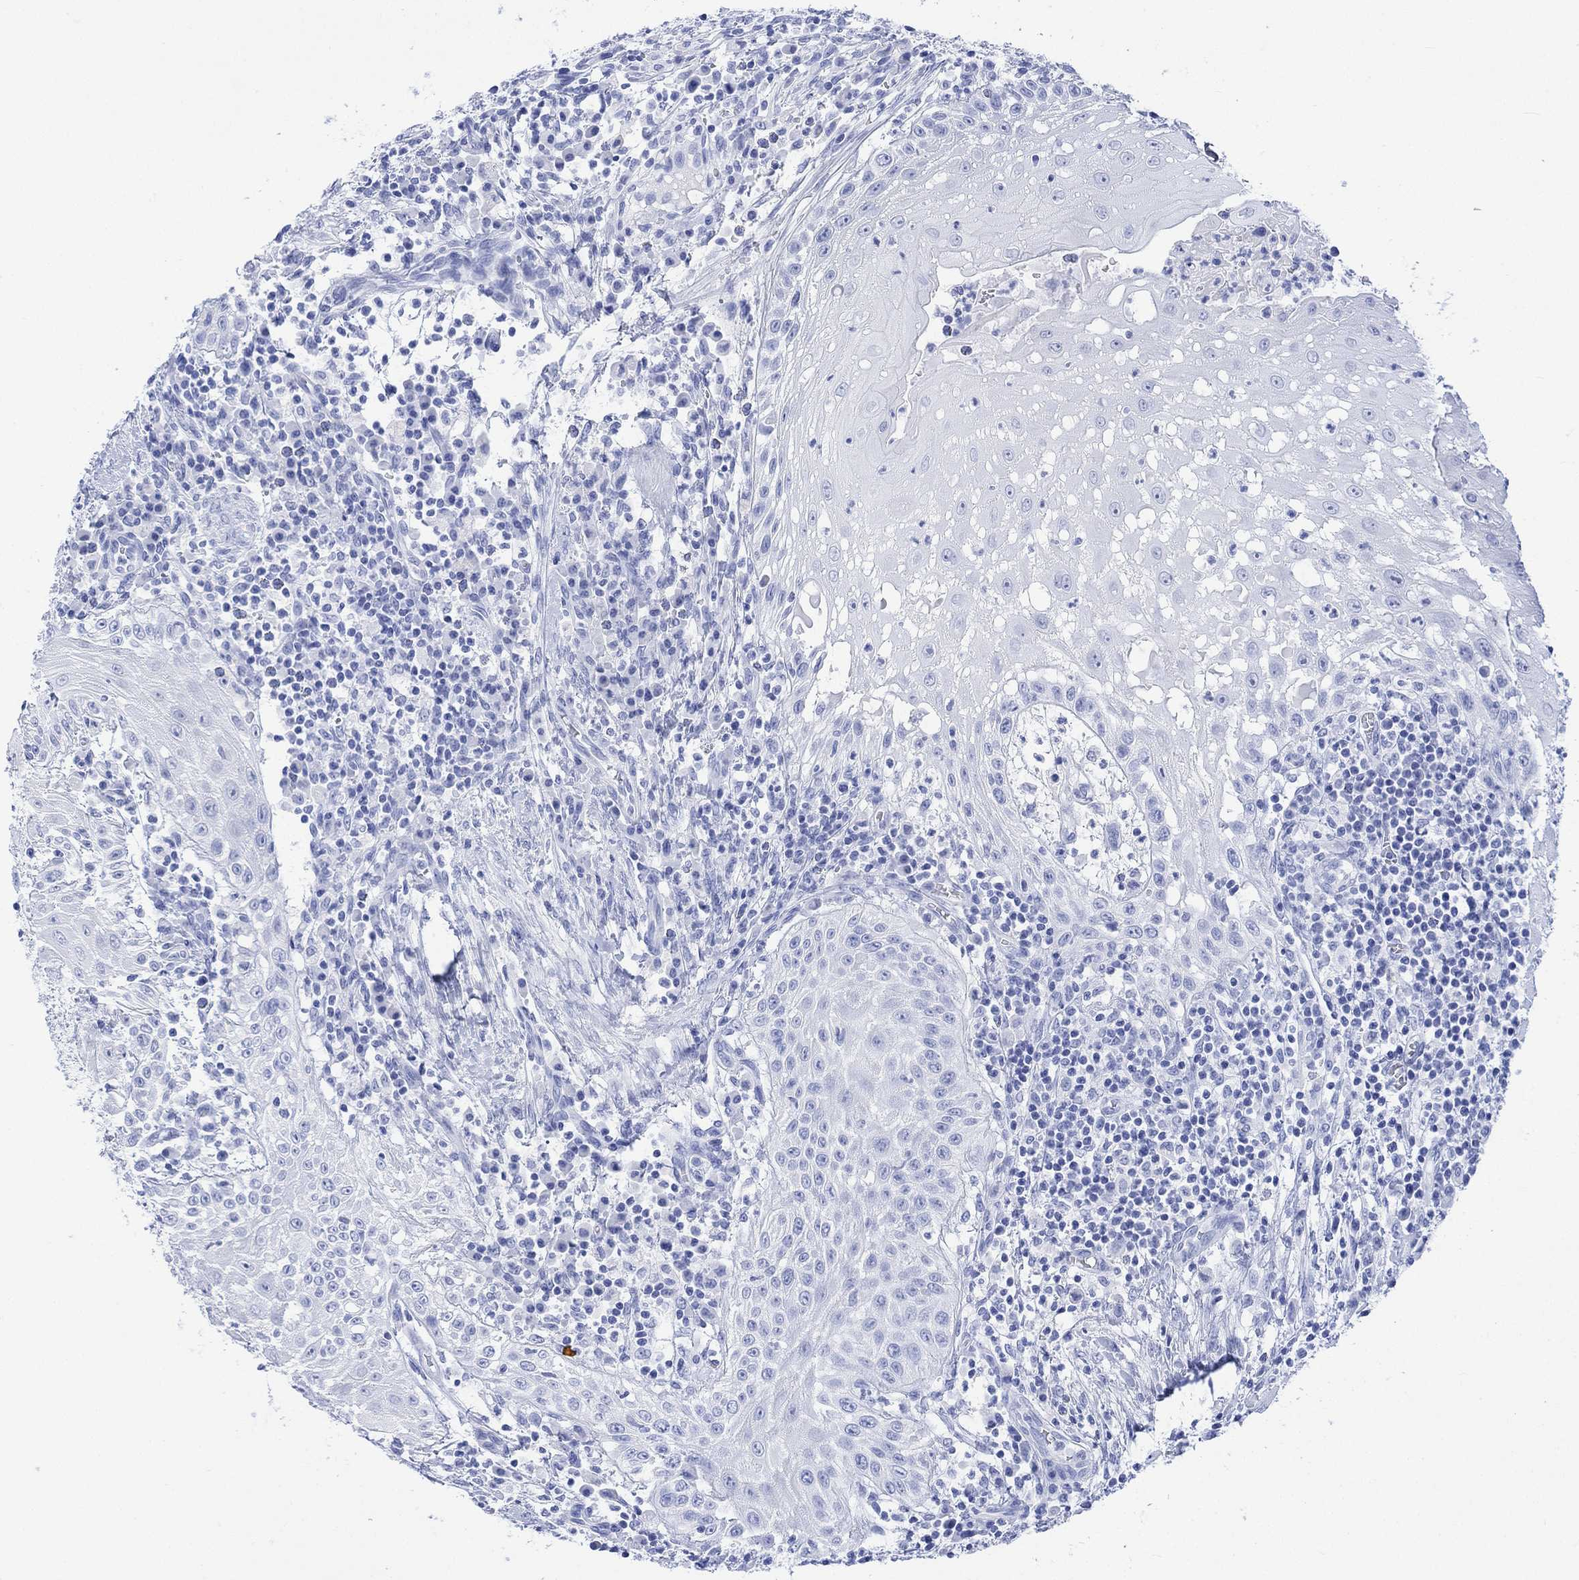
{"staining": {"intensity": "negative", "quantity": "none", "location": "none"}, "tissue": "head and neck cancer", "cell_type": "Tumor cells", "image_type": "cancer", "snomed": [{"axis": "morphology", "description": "Squamous cell carcinoma, NOS"}, {"axis": "topography", "description": "Oral tissue"}, {"axis": "topography", "description": "Head-Neck"}], "caption": "Head and neck squamous cell carcinoma stained for a protein using immunohistochemistry (IHC) displays no staining tumor cells.", "gene": "CELF4", "patient": {"sex": "male", "age": 58}}